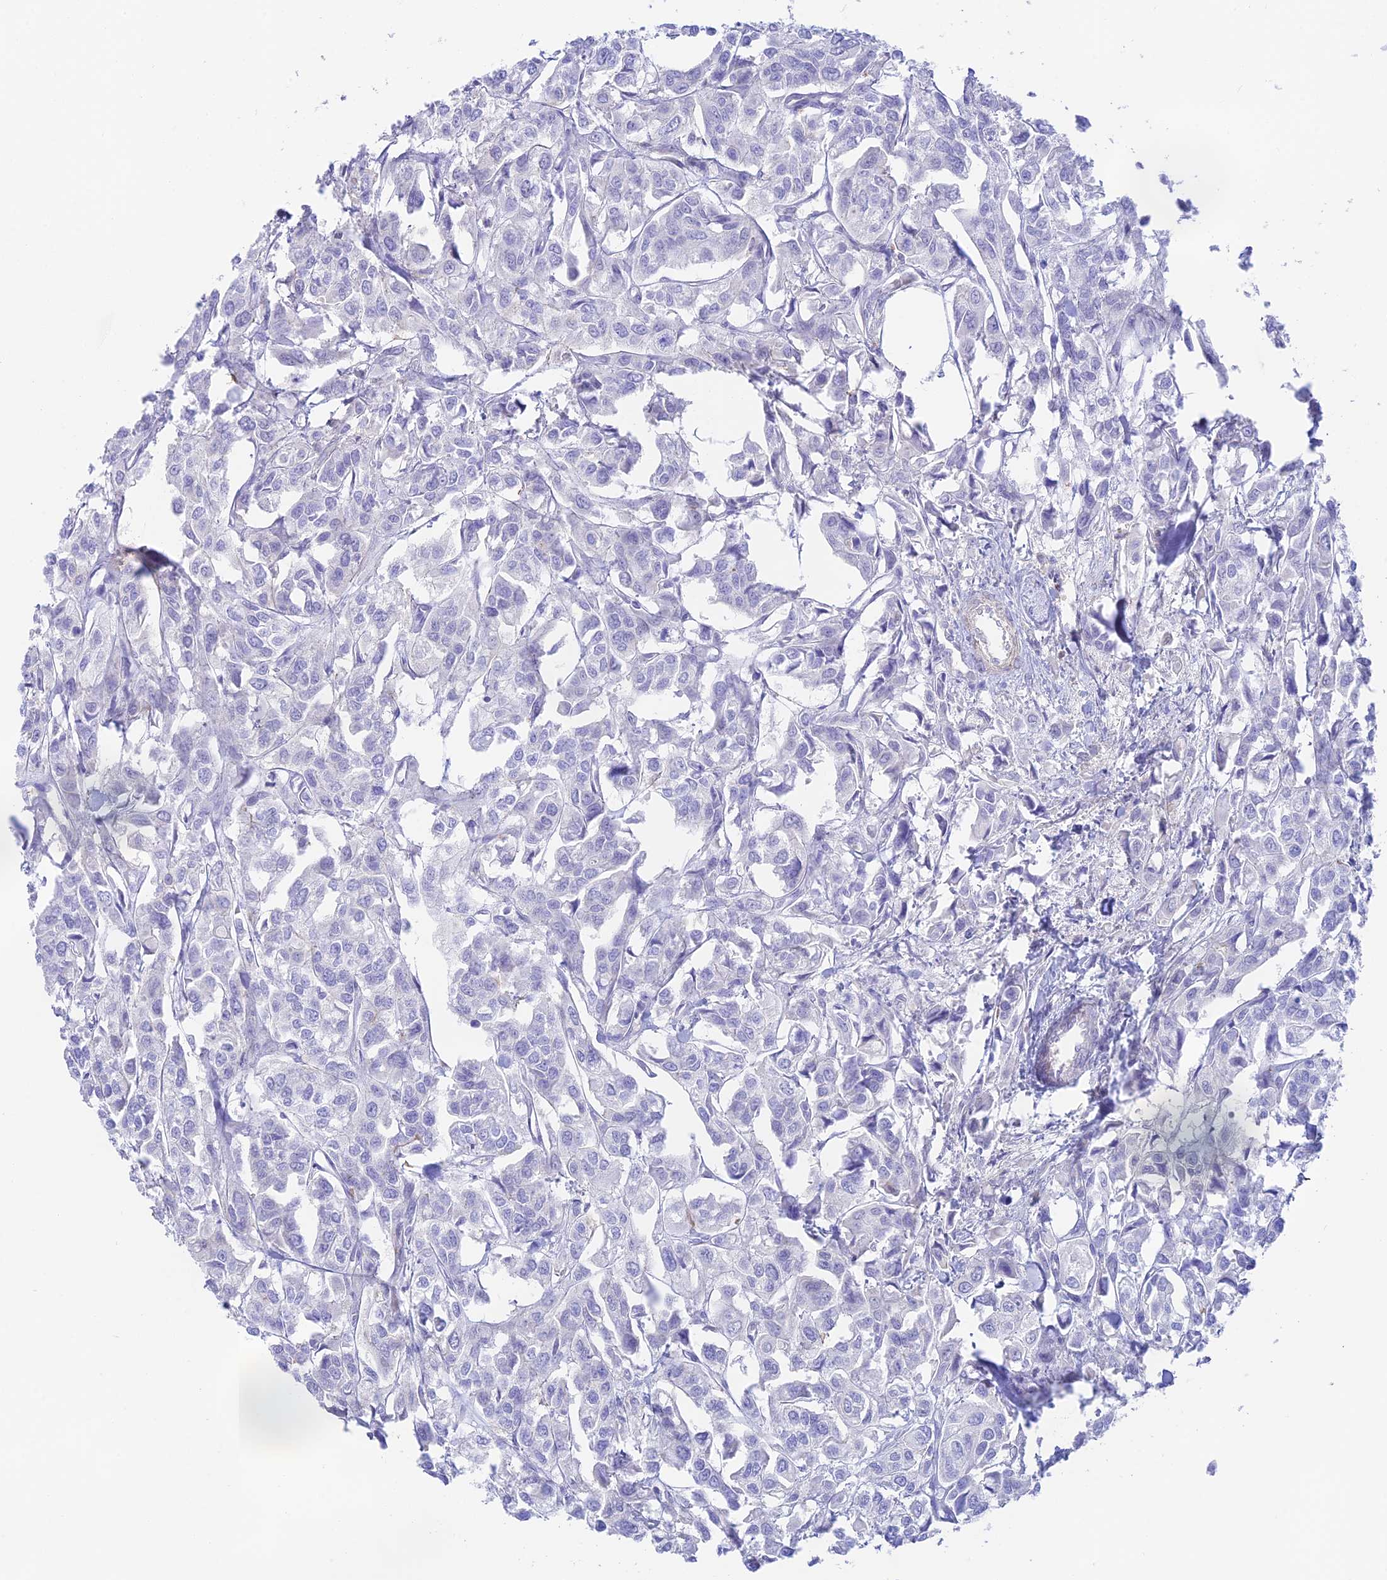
{"staining": {"intensity": "negative", "quantity": "none", "location": "none"}, "tissue": "urothelial cancer", "cell_type": "Tumor cells", "image_type": "cancer", "snomed": [{"axis": "morphology", "description": "Urothelial carcinoma, High grade"}, {"axis": "topography", "description": "Urinary bladder"}], "caption": "This is an IHC image of human high-grade urothelial carcinoma. There is no staining in tumor cells.", "gene": "DENND1C", "patient": {"sex": "male", "age": 67}}